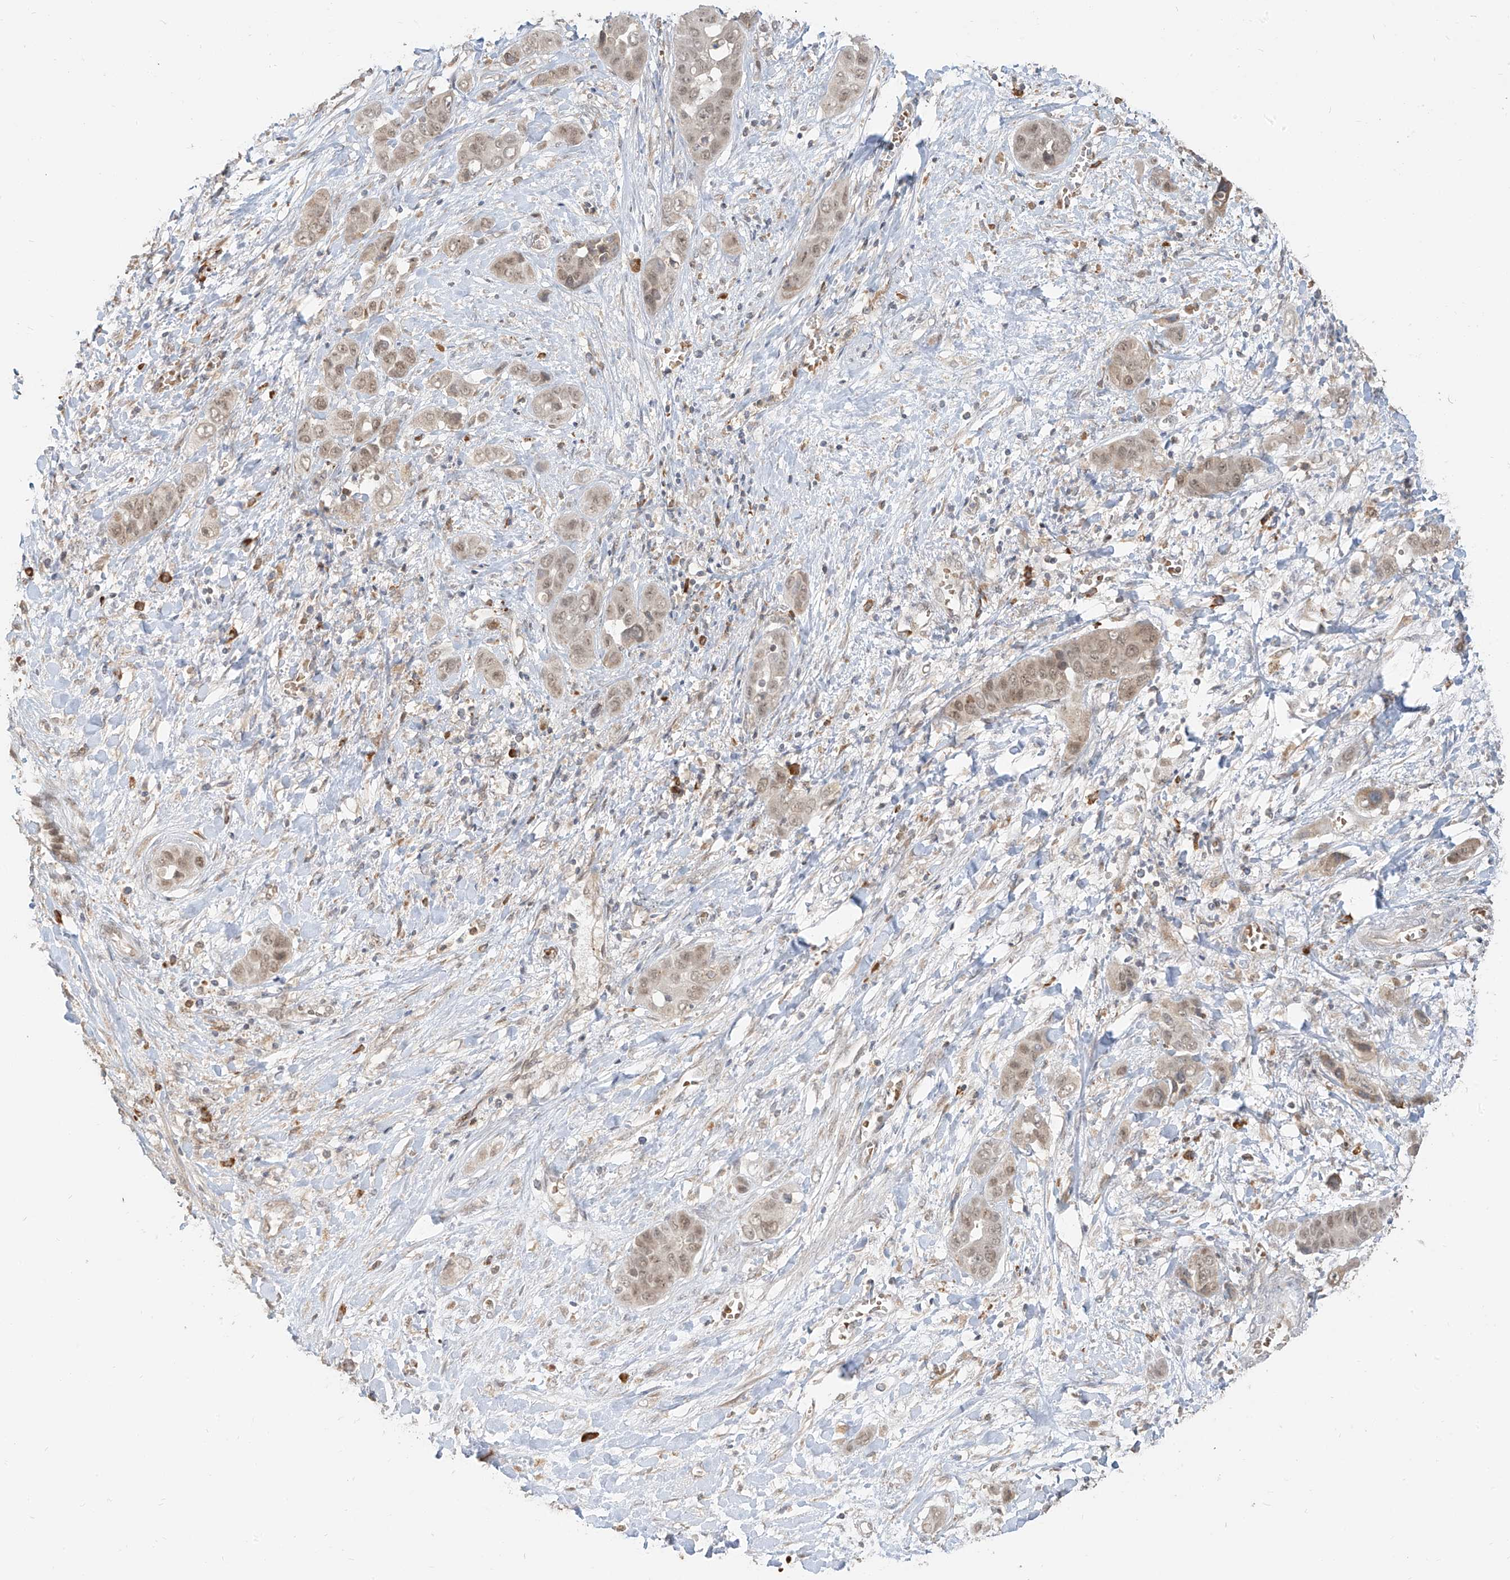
{"staining": {"intensity": "weak", "quantity": ">75%", "location": "nuclear"}, "tissue": "liver cancer", "cell_type": "Tumor cells", "image_type": "cancer", "snomed": [{"axis": "morphology", "description": "Cholangiocarcinoma"}, {"axis": "topography", "description": "Liver"}], "caption": "Weak nuclear protein staining is present in about >75% of tumor cells in liver cholangiocarcinoma.", "gene": "ZMYM2", "patient": {"sex": "female", "age": 52}}